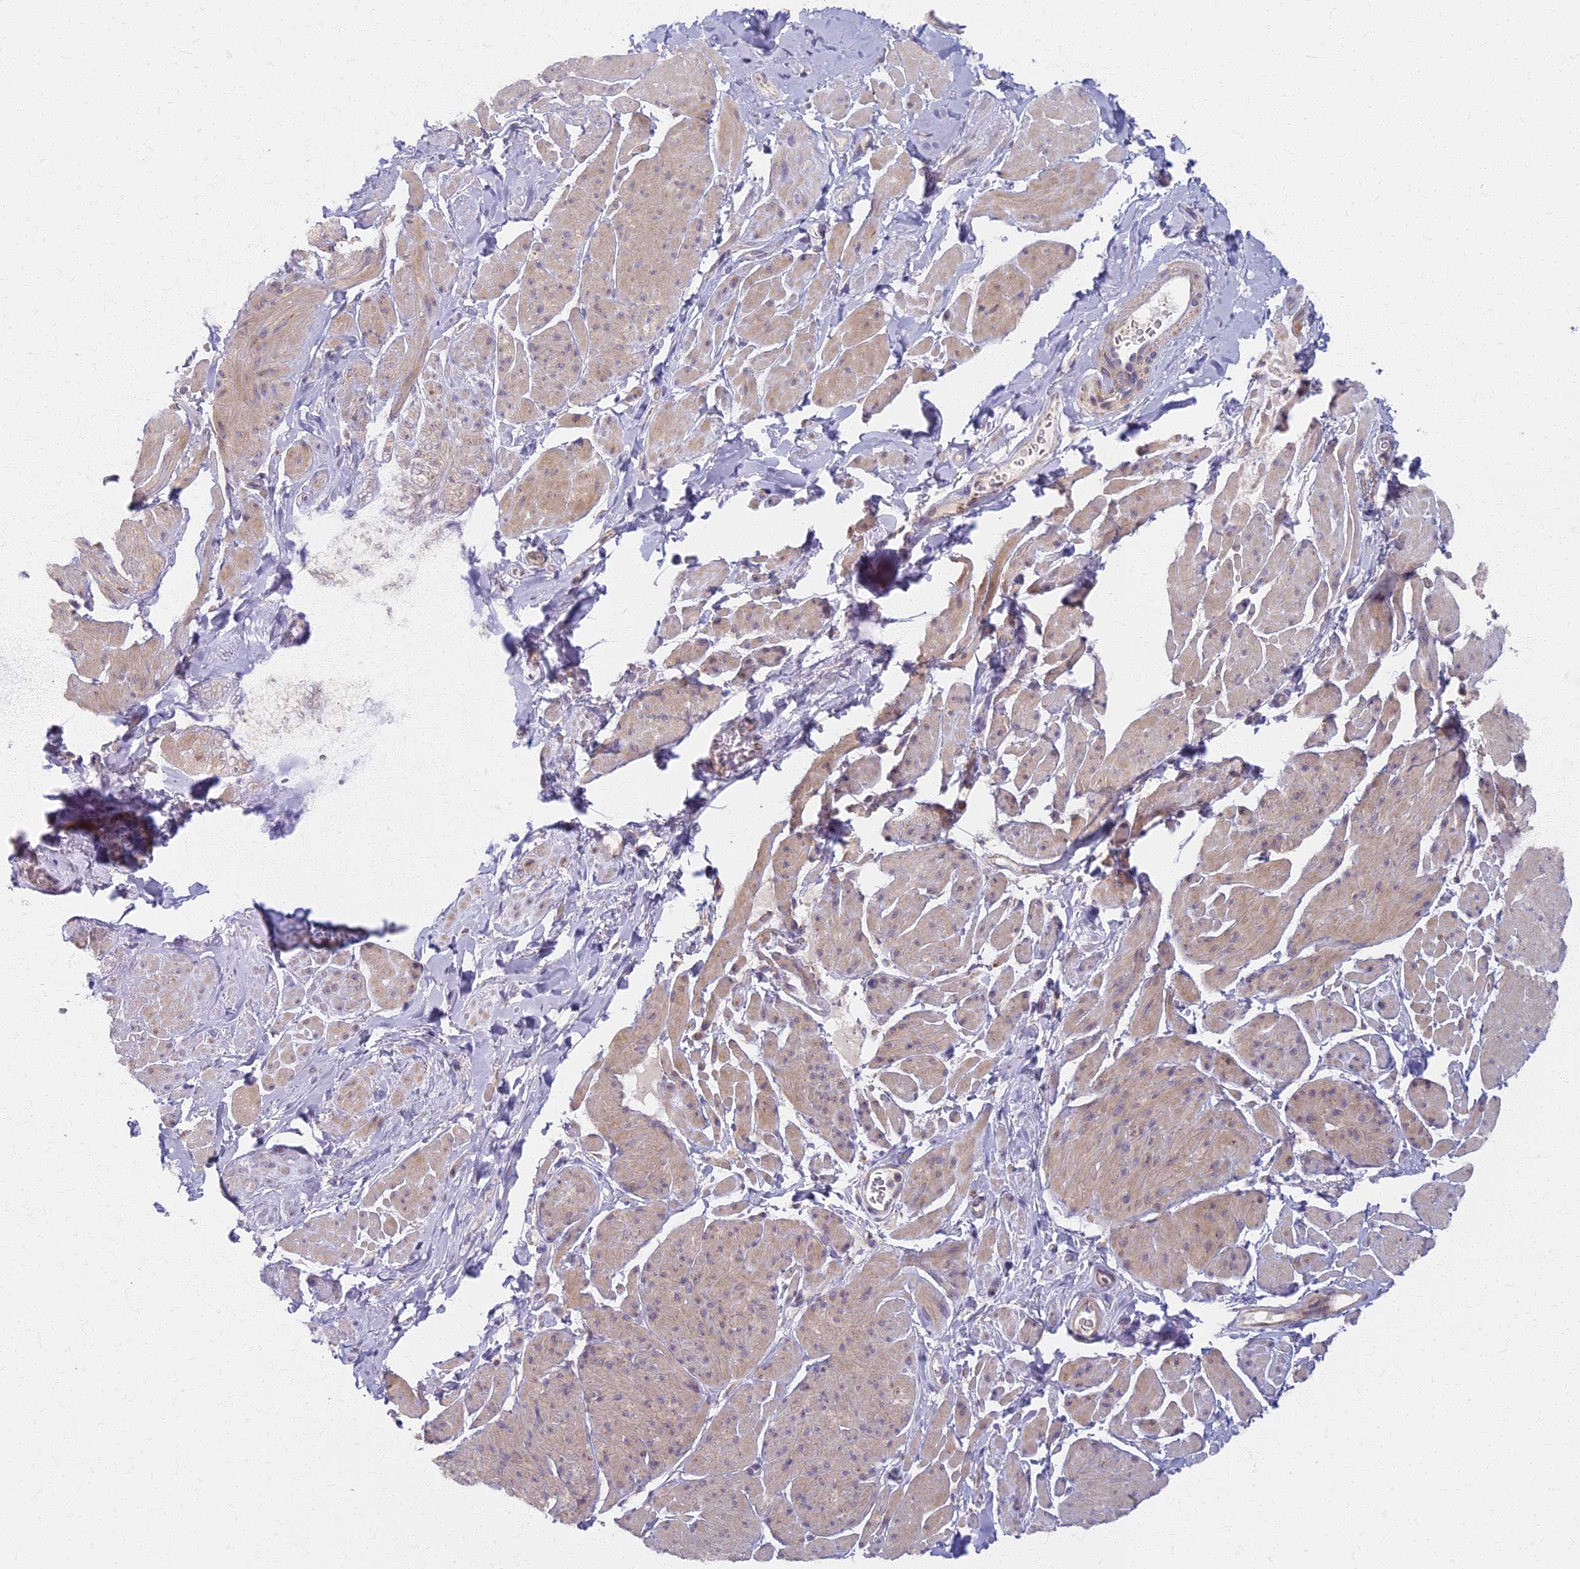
{"staining": {"intensity": "weak", "quantity": "25%-75%", "location": "cytoplasmic/membranous"}, "tissue": "smooth muscle", "cell_type": "Smooth muscle cells", "image_type": "normal", "snomed": [{"axis": "morphology", "description": "Normal tissue, NOS"}, {"axis": "topography", "description": "Smooth muscle"}, {"axis": "topography", "description": "Peripheral nerve tissue"}], "caption": "Approximately 25%-75% of smooth muscle cells in unremarkable smooth muscle reveal weak cytoplasmic/membranous protein expression as visualized by brown immunohistochemical staining.", "gene": "MRPS25", "patient": {"sex": "male", "age": 69}}